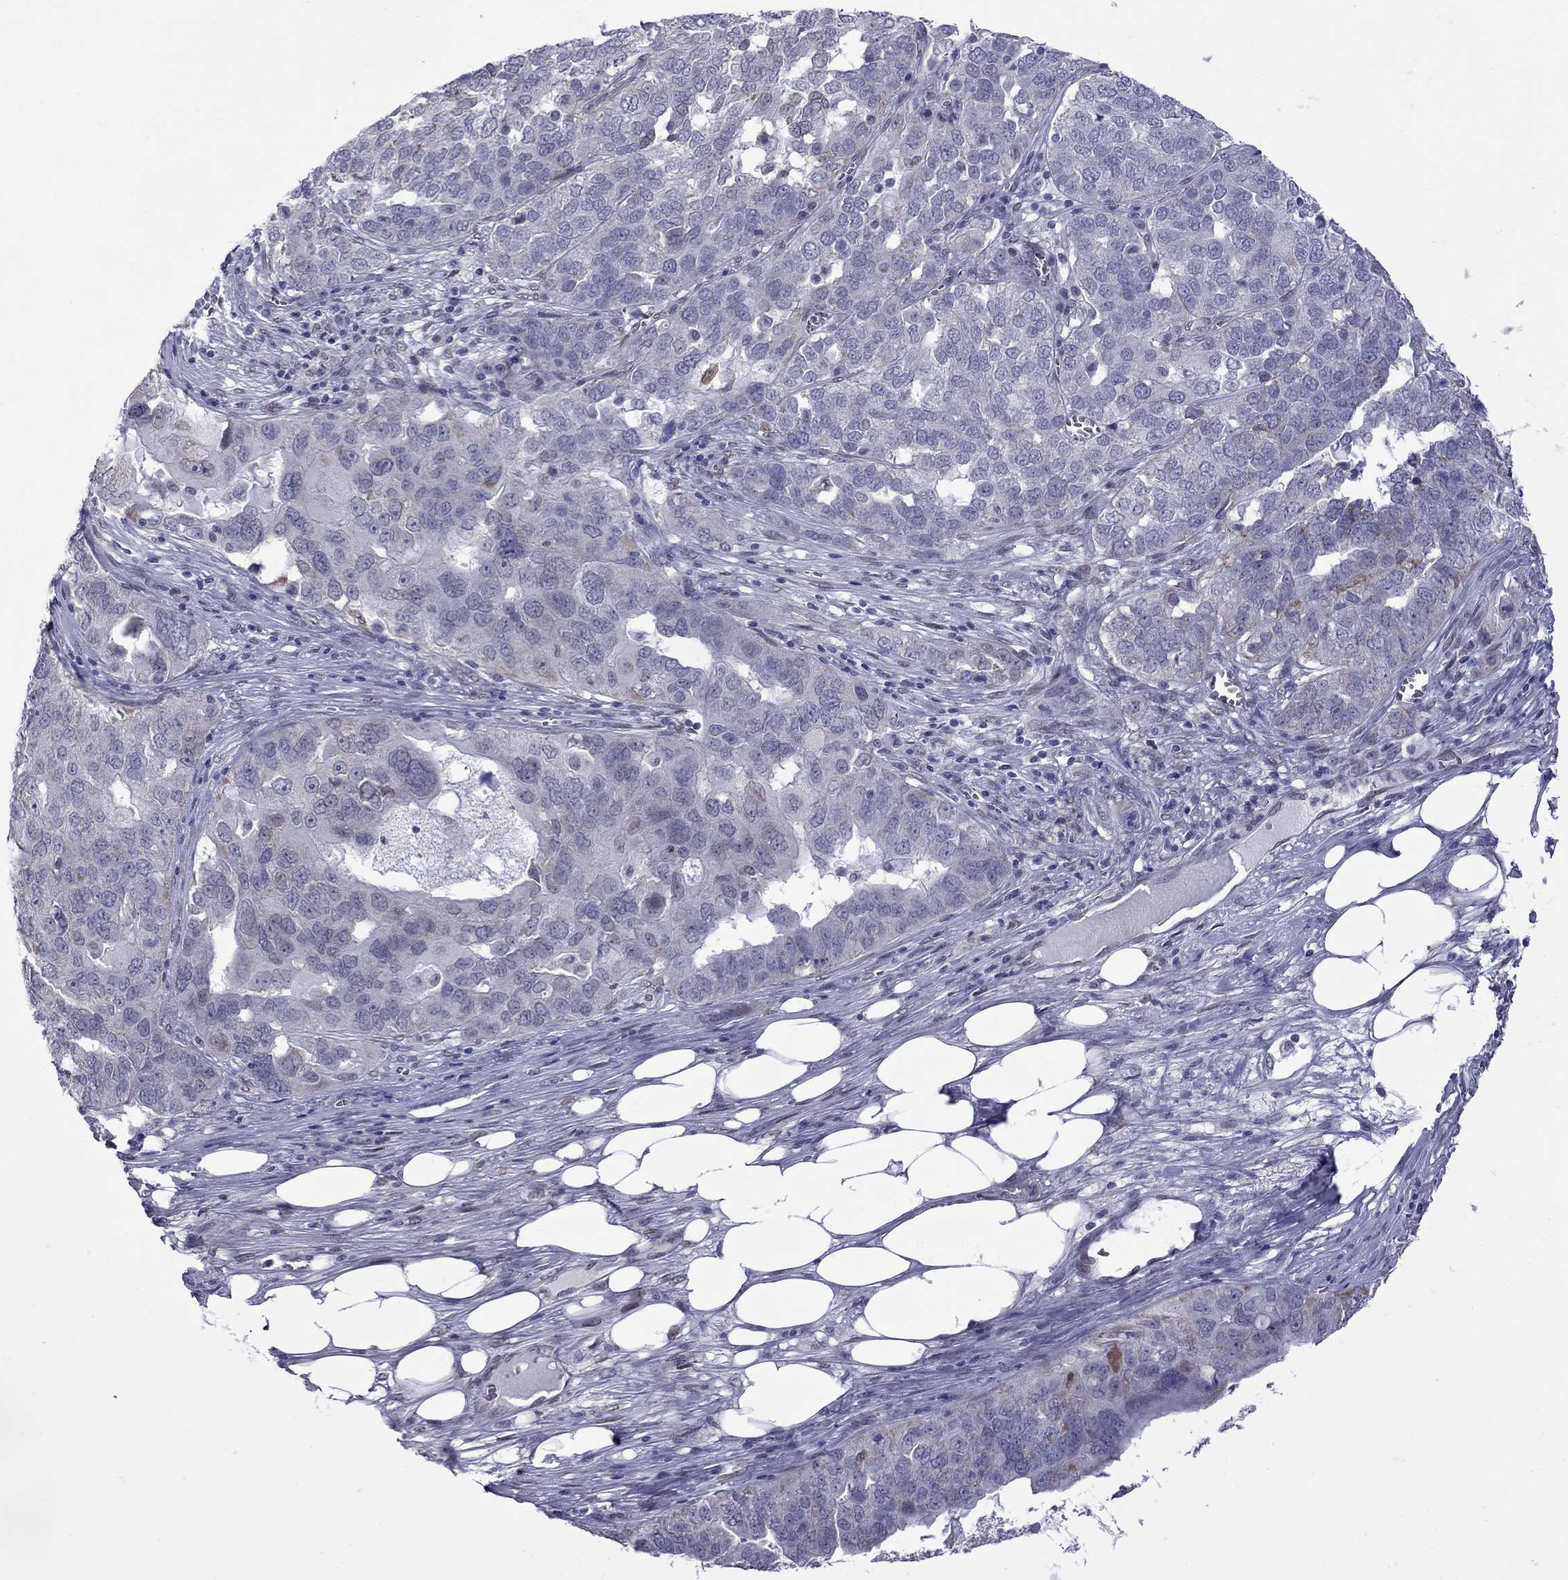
{"staining": {"intensity": "negative", "quantity": "none", "location": "none"}, "tissue": "ovarian cancer", "cell_type": "Tumor cells", "image_type": "cancer", "snomed": [{"axis": "morphology", "description": "Carcinoma, endometroid"}, {"axis": "topography", "description": "Soft tissue"}, {"axis": "topography", "description": "Ovary"}], "caption": "Protein analysis of ovarian cancer (endometroid carcinoma) reveals no significant expression in tumor cells.", "gene": "CLTCL1", "patient": {"sex": "female", "age": 52}}